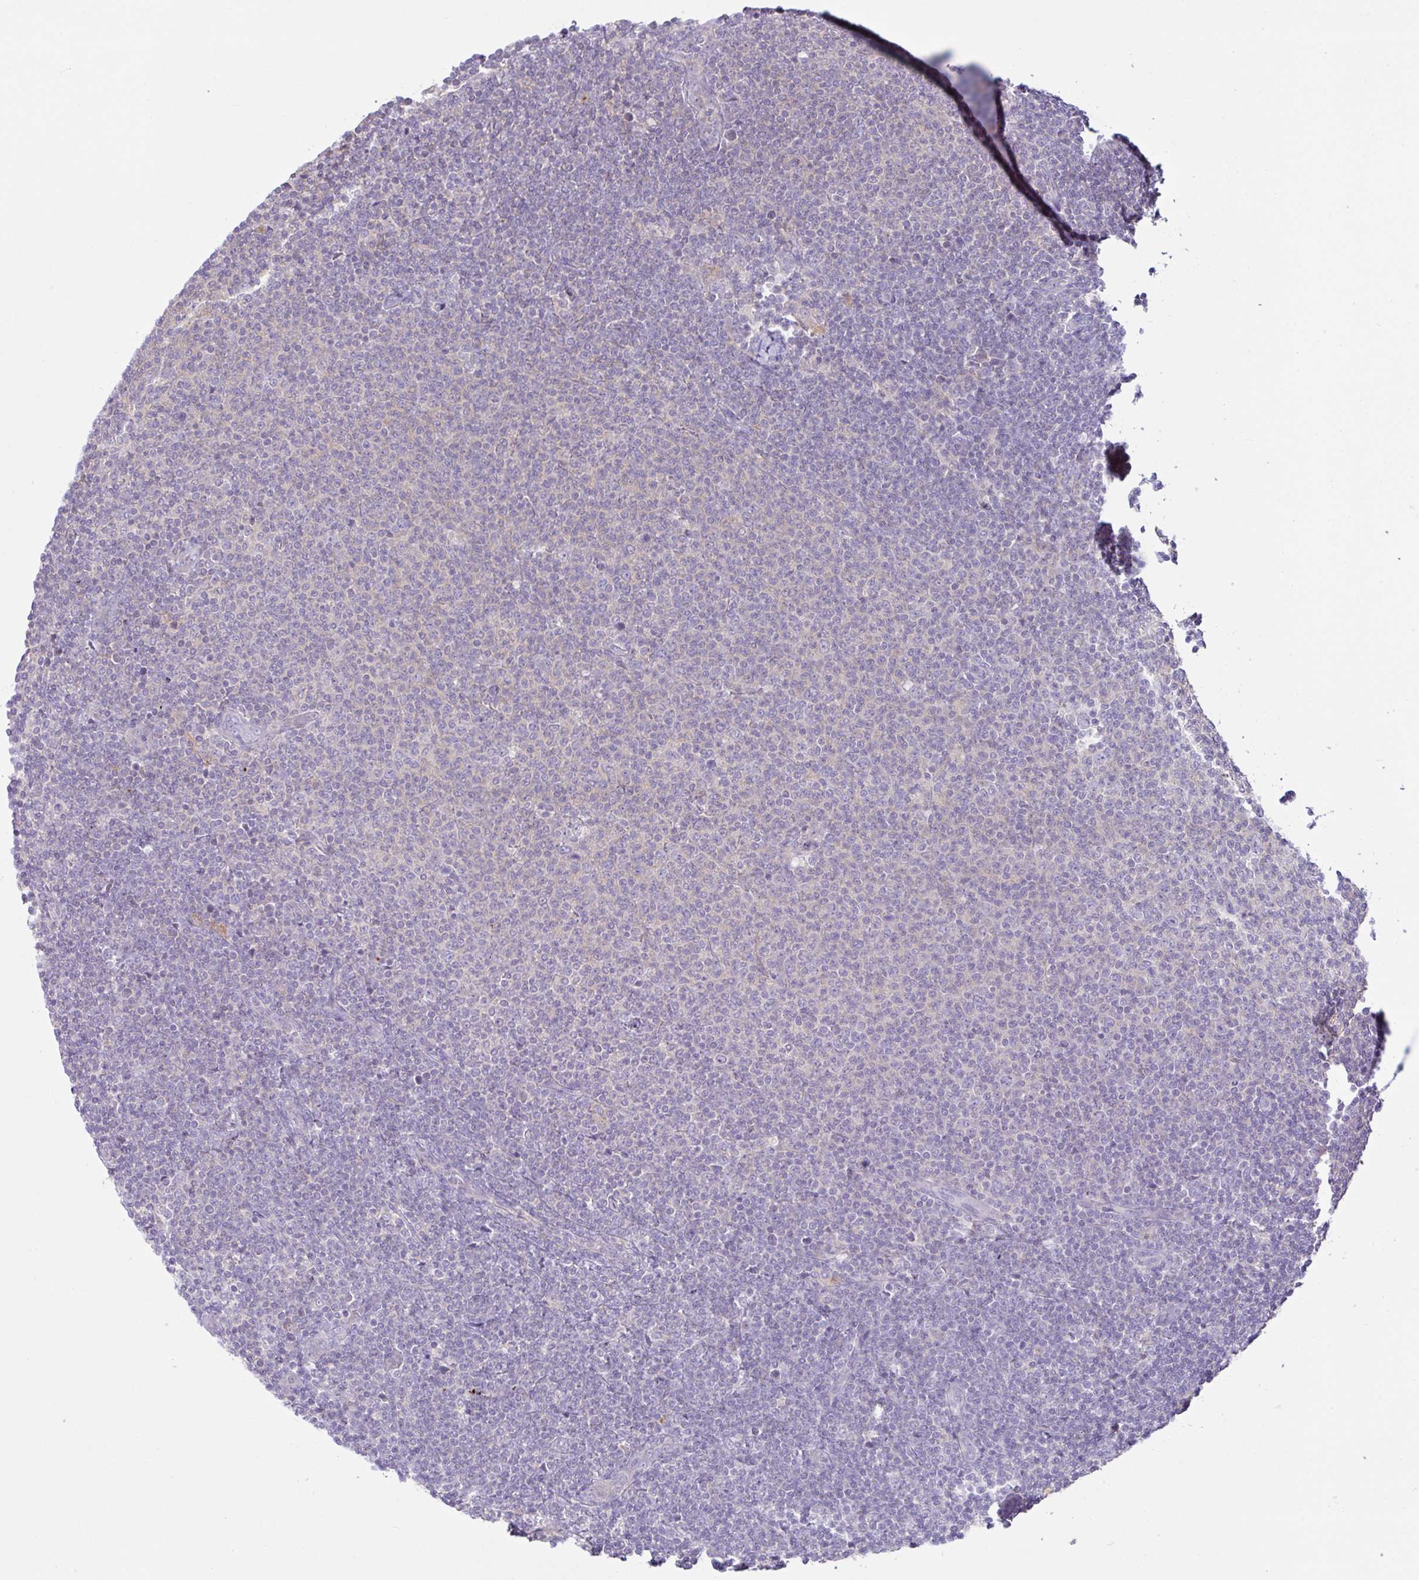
{"staining": {"intensity": "negative", "quantity": "none", "location": "none"}, "tissue": "lymphoma", "cell_type": "Tumor cells", "image_type": "cancer", "snomed": [{"axis": "morphology", "description": "Malignant lymphoma, non-Hodgkin's type, Low grade"}, {"axis": "topography", "description": "Lymph node"}], "caption": "DAB (3,3'-diaminobenzidine) immunohistochemical staining of human malignant lymphoma, non-Hodgkin's type (low-grade) demonstrates no significant positivity in tumor cells. (DAB immunohistochemistry (IHC), high magnification).", "gene": "D2HGDH", "patient": {"sex": "male", "age": 66}}